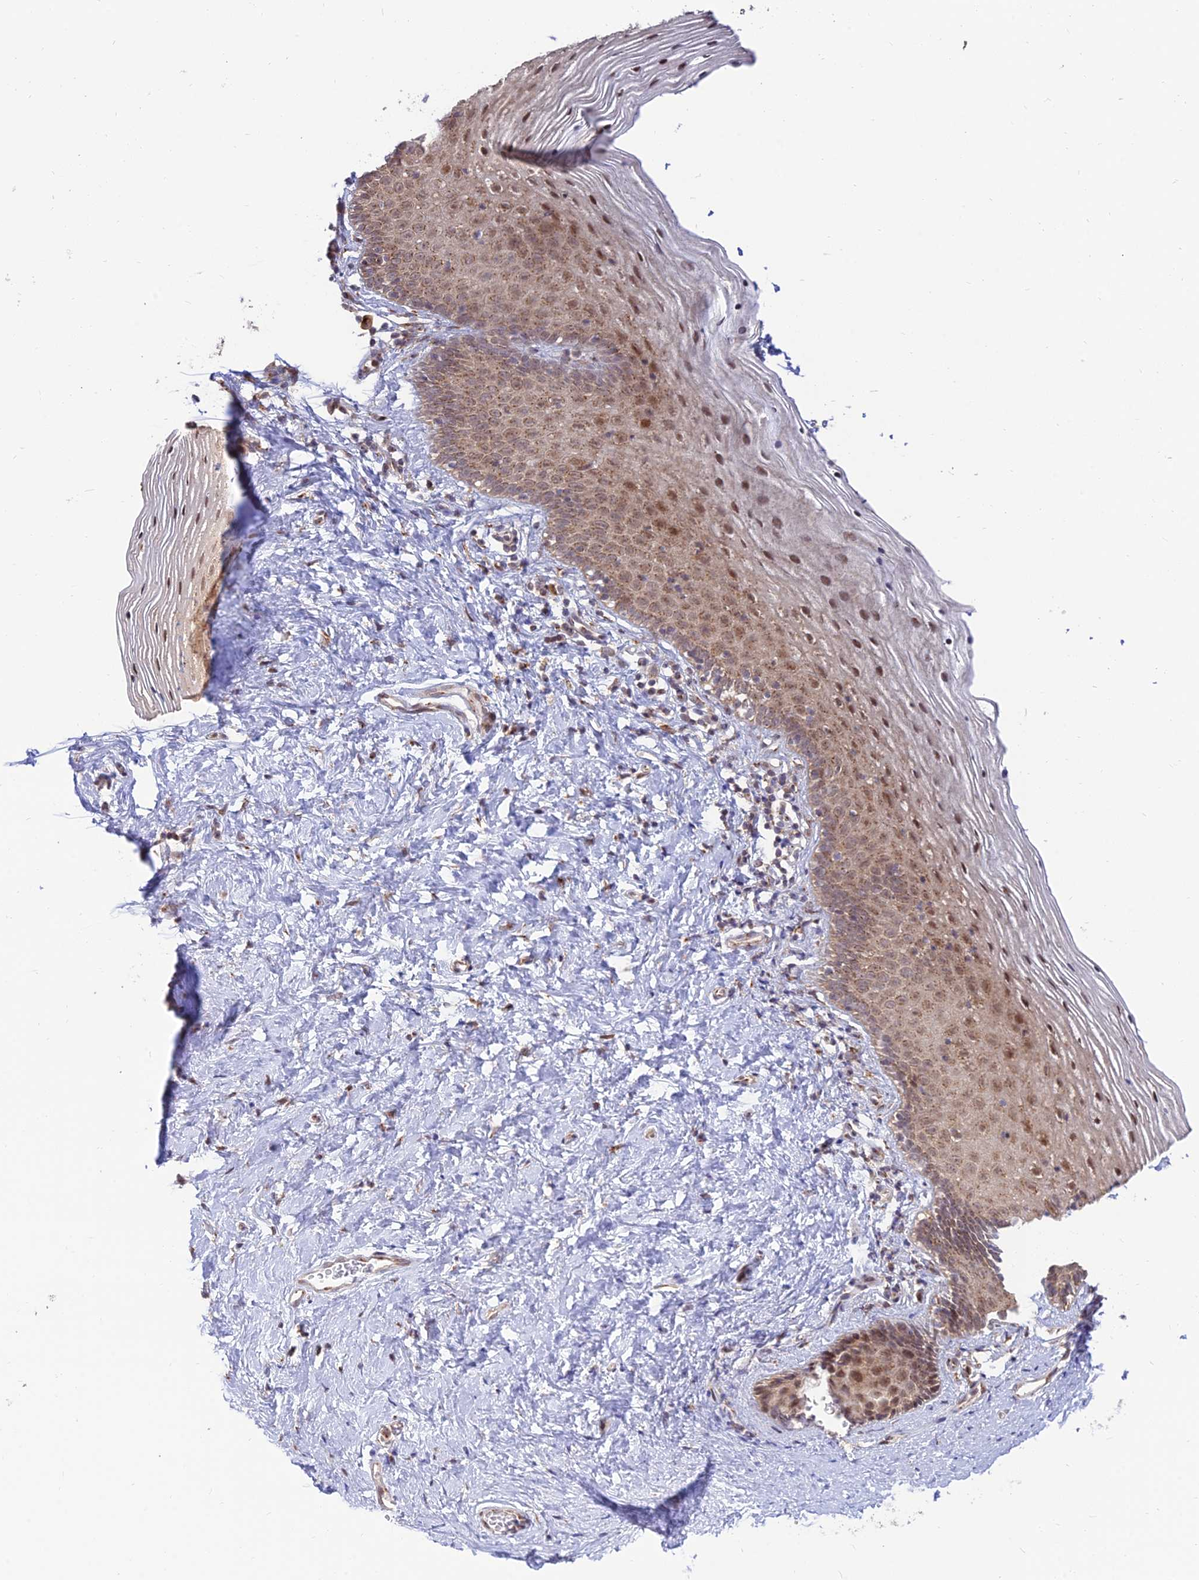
{"staining": {"intensity": "moderate", "quantity": ">75%", "location": "cytoplasmic/membranous"}, "tissue": "vagina", "cell_type": "Squamous epithelial cells", "image_type": "normal", "snomed": [{"axis": "morphology", "description": "Normal tissue, NOS"}, {"axis": "topography", "description": "Vagina"}], "caption": "Benign vagina shows moderate cytoplasmic/membranous positivity in about >75% of squamous epithelial cells.", "gene": "GOLGA3", "patient": {"sex": "female", "age": 32}}